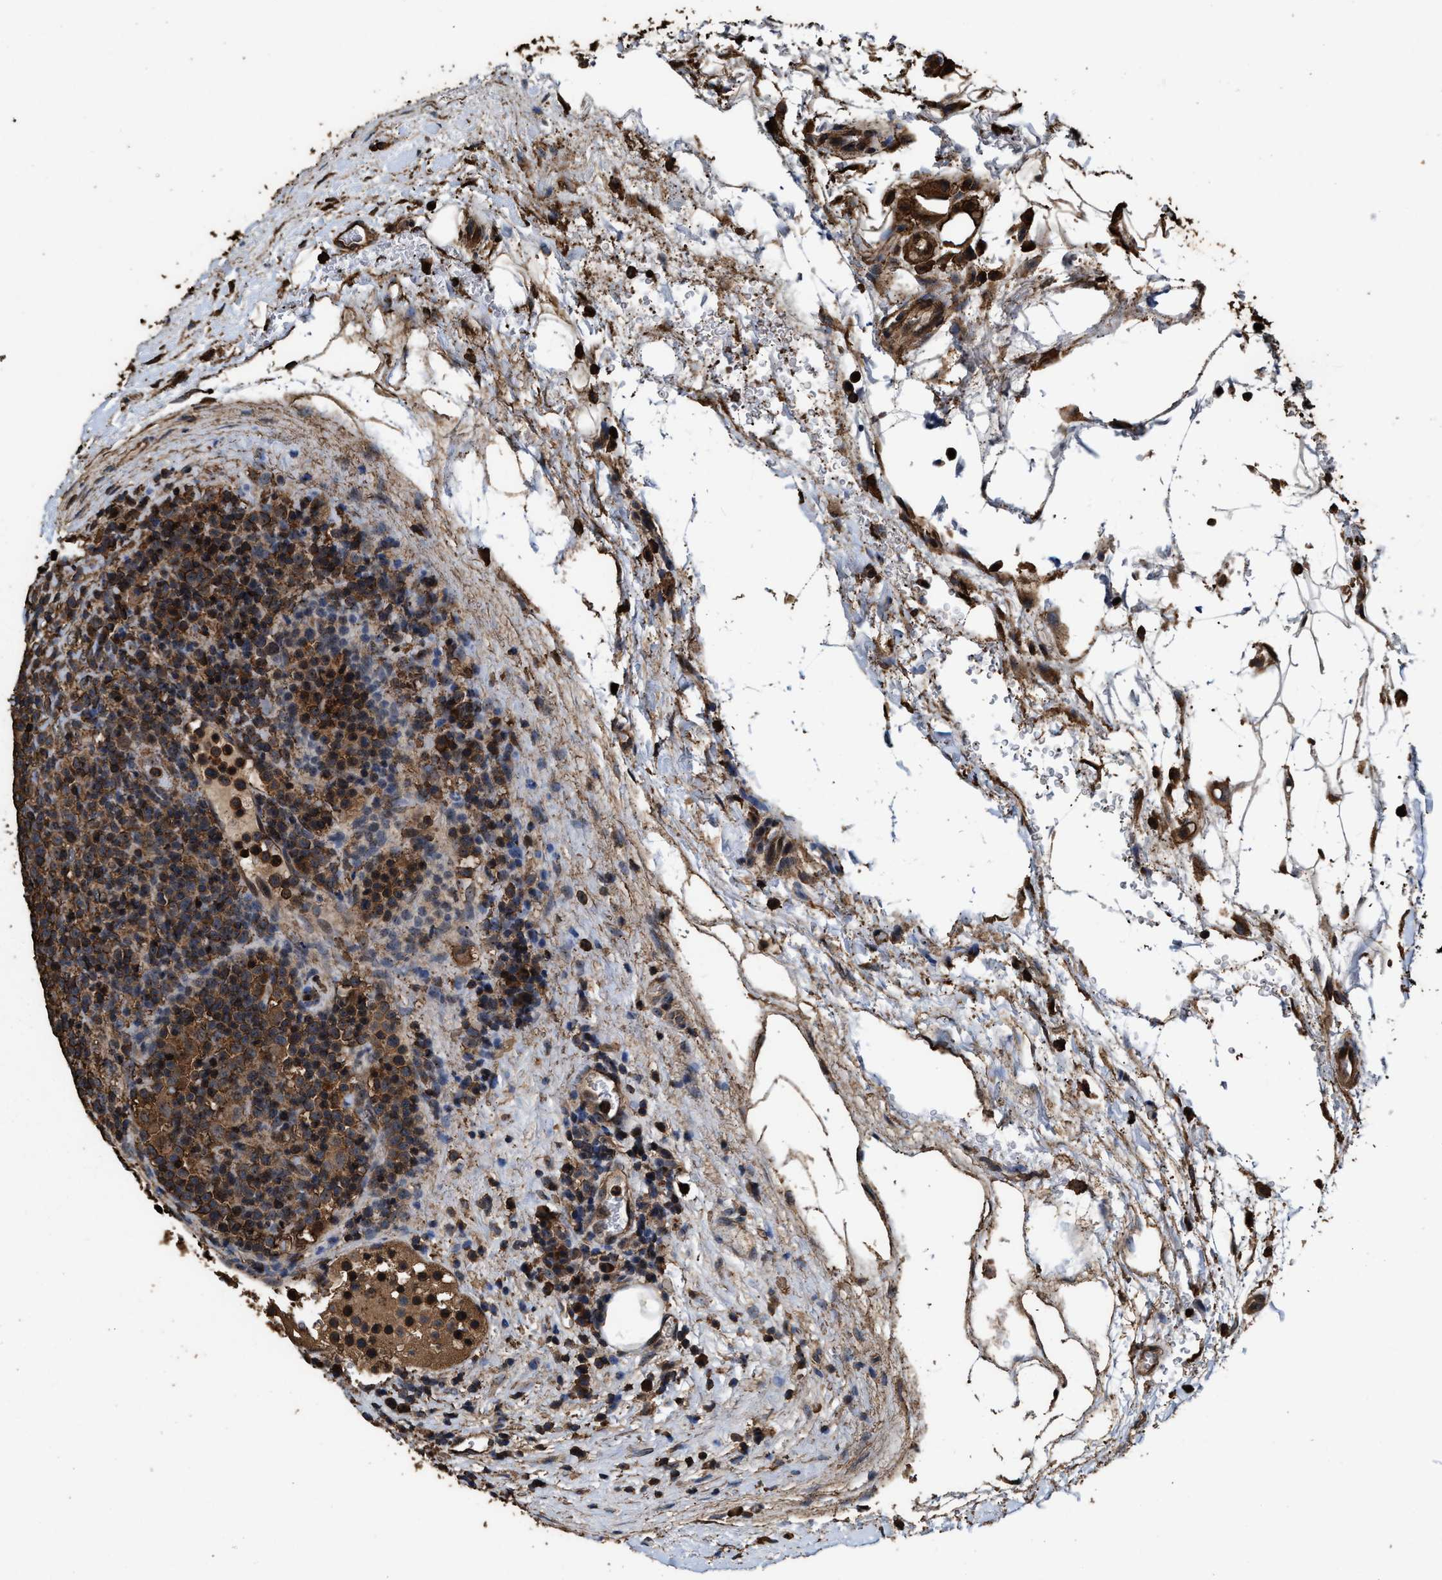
{"staining": {"intensity": "strong", "quantity": ">75%", "location": "cytoplasmic/membranous"}, "tissue": "lymphoma", "cell_type": "Tumor cells", "image_type": "cancer", "snomed": [{"axis": "morphology", "description": "Malignant lymphoma, non-Hodgkin's type, High grade"}, {"axis": "topography", "description": "Lymph node"}], "caption": "Immunohistochemistry (IHC) of human lymphoma displays high levels of strong cytoplasmic/membranous staining in approximately >75% of tumor cells. The protein of interest is shown in brown color, while the nuclei are stained blue.", "gene": "KBTBD2", "patient": {"sex": "male", "age": 61}}